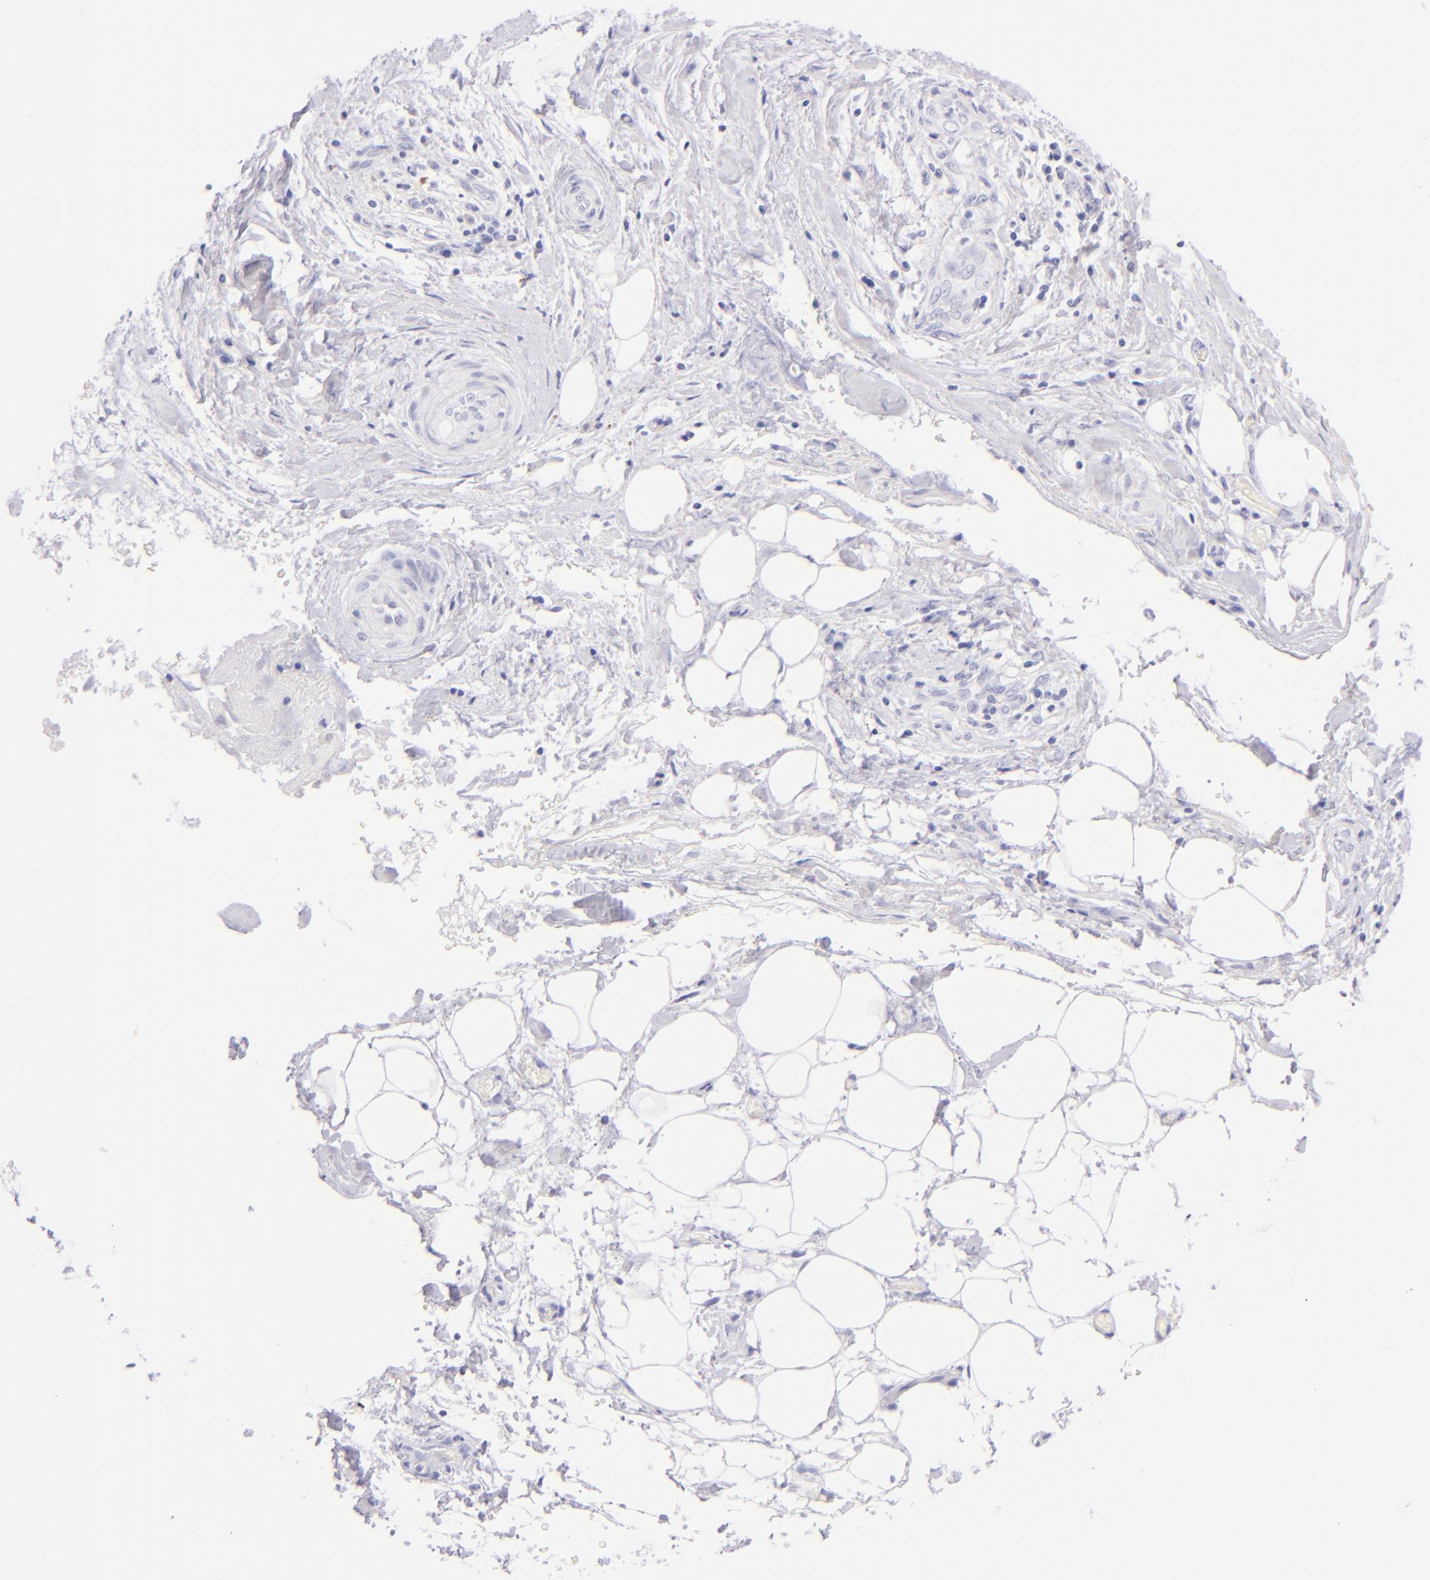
{"staining": {"intensity": "negative", "quantity": "none", "location": "none"}, "tissue": "liver cancer", "cell_type": "Tumor cells", "image_type": "cancer", "snomed": [{"axis": "morphology", "description": "Cholangiocarcinoma"}, {"axis": "topography", "description": "Liver"}], "caption": "Immunohistochemistry (IHC) of human cholangiocarcinoma (liver) demonstrates no staining in tumor cells.", "gene": "SDC1", "patient": {"sex": "male", "age": 58}}